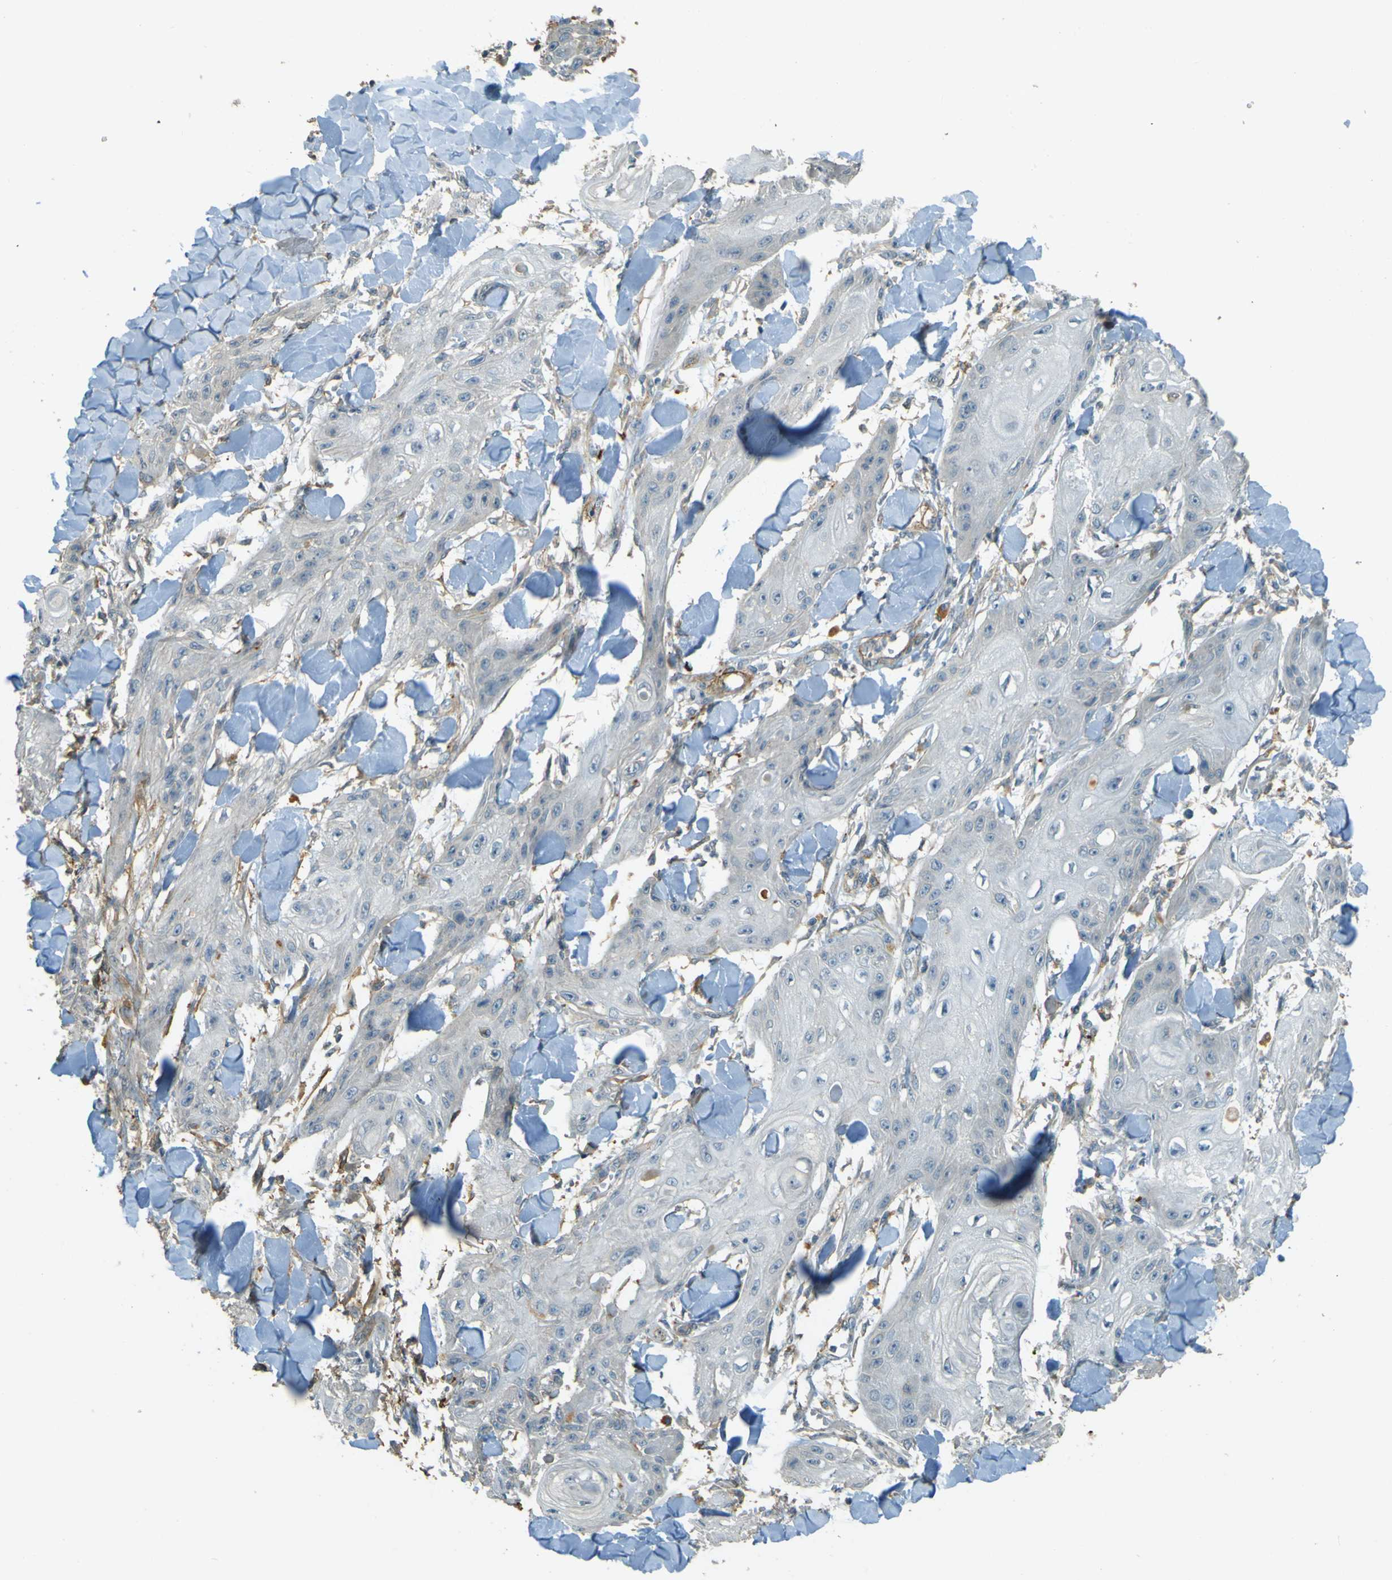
{"staining": {"intensity": "negative", "quantity": "none", "location": "none"}, "tissue": "skin cancer", "cell_type": "Tumor cells", "image_type": "cancer", "snomed": [{"axis": "morphology", "description": "Squamous cell carcinoma, NOS"}, {"axis": "topography", "description": "Skin"}], "caption": "High magnification brightfield microscopy of skin squamous cell carcinoma stained with DAB (3,3'-diaminobenzidine) (brown) and counterstained with hematoxylin (blue): tumor cells show no significant positivity. (DAB (3,3'-diaminobenzidine) immunohistochemistry with hematoxylin counter stain).", "gene": "NEXN", "patient": {"sex": "male", "age": 74}}